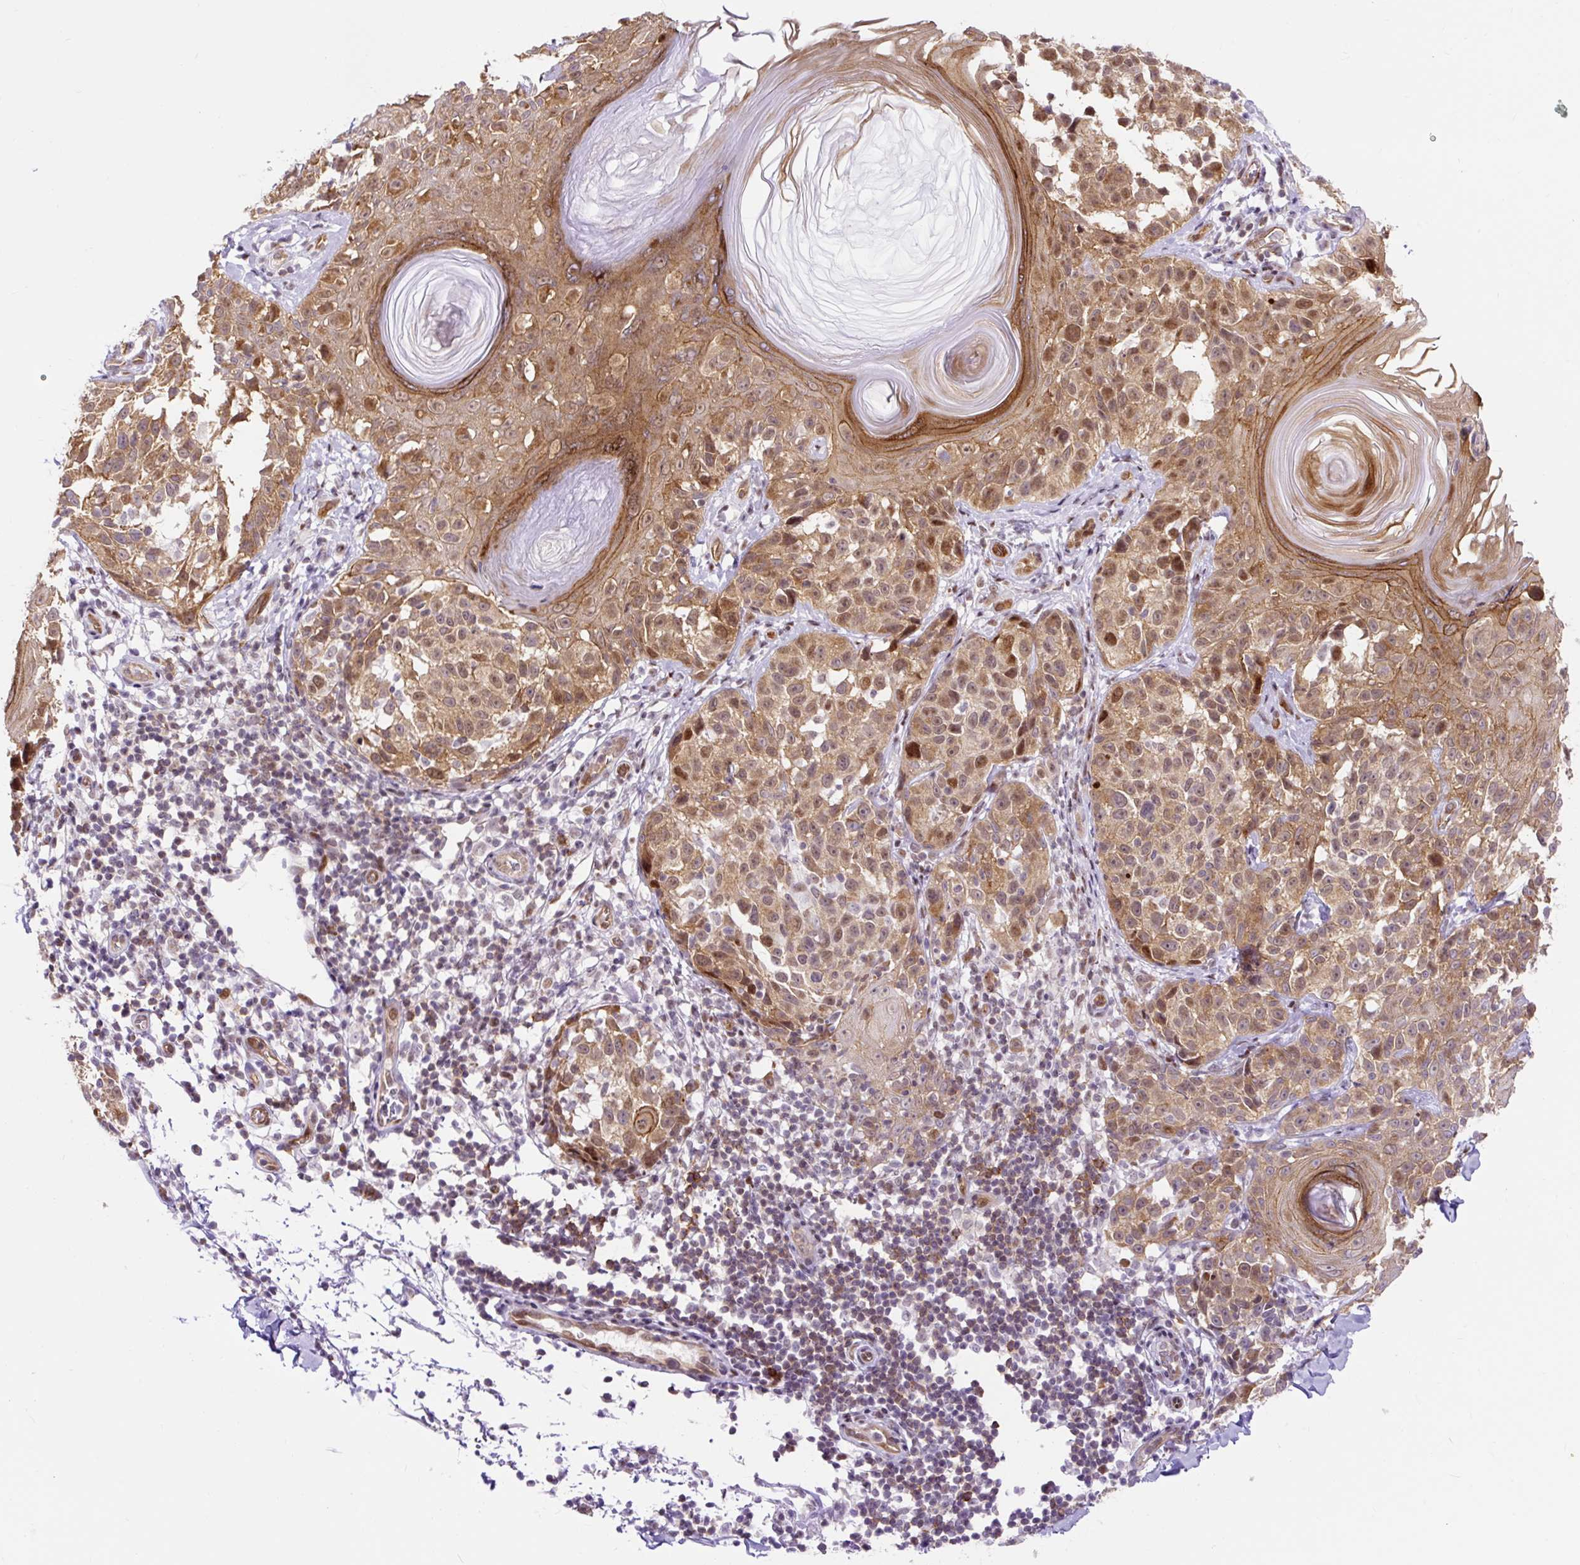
{"staining": {"intensity": "moderate", "quantity": "25%-75%", "location": "cytoplasmic/membranous,nuclear"}, "tissue": "melanoma", "cell_type": "Tumor cells", "image_type": "cancer", "snomed": [{"axis": "morphology", "description": "Malignant melanoma, NOS"}, {"axis": "topography", "description": "Skin"}], "caption": "Melanoma tissue demonstrates moderate cytoplasmic/membranous and nuclear expression in about 25%-75% of tumor cells", "gene": "HIP1R", "patient": {"sex": "male", "age": 73}}